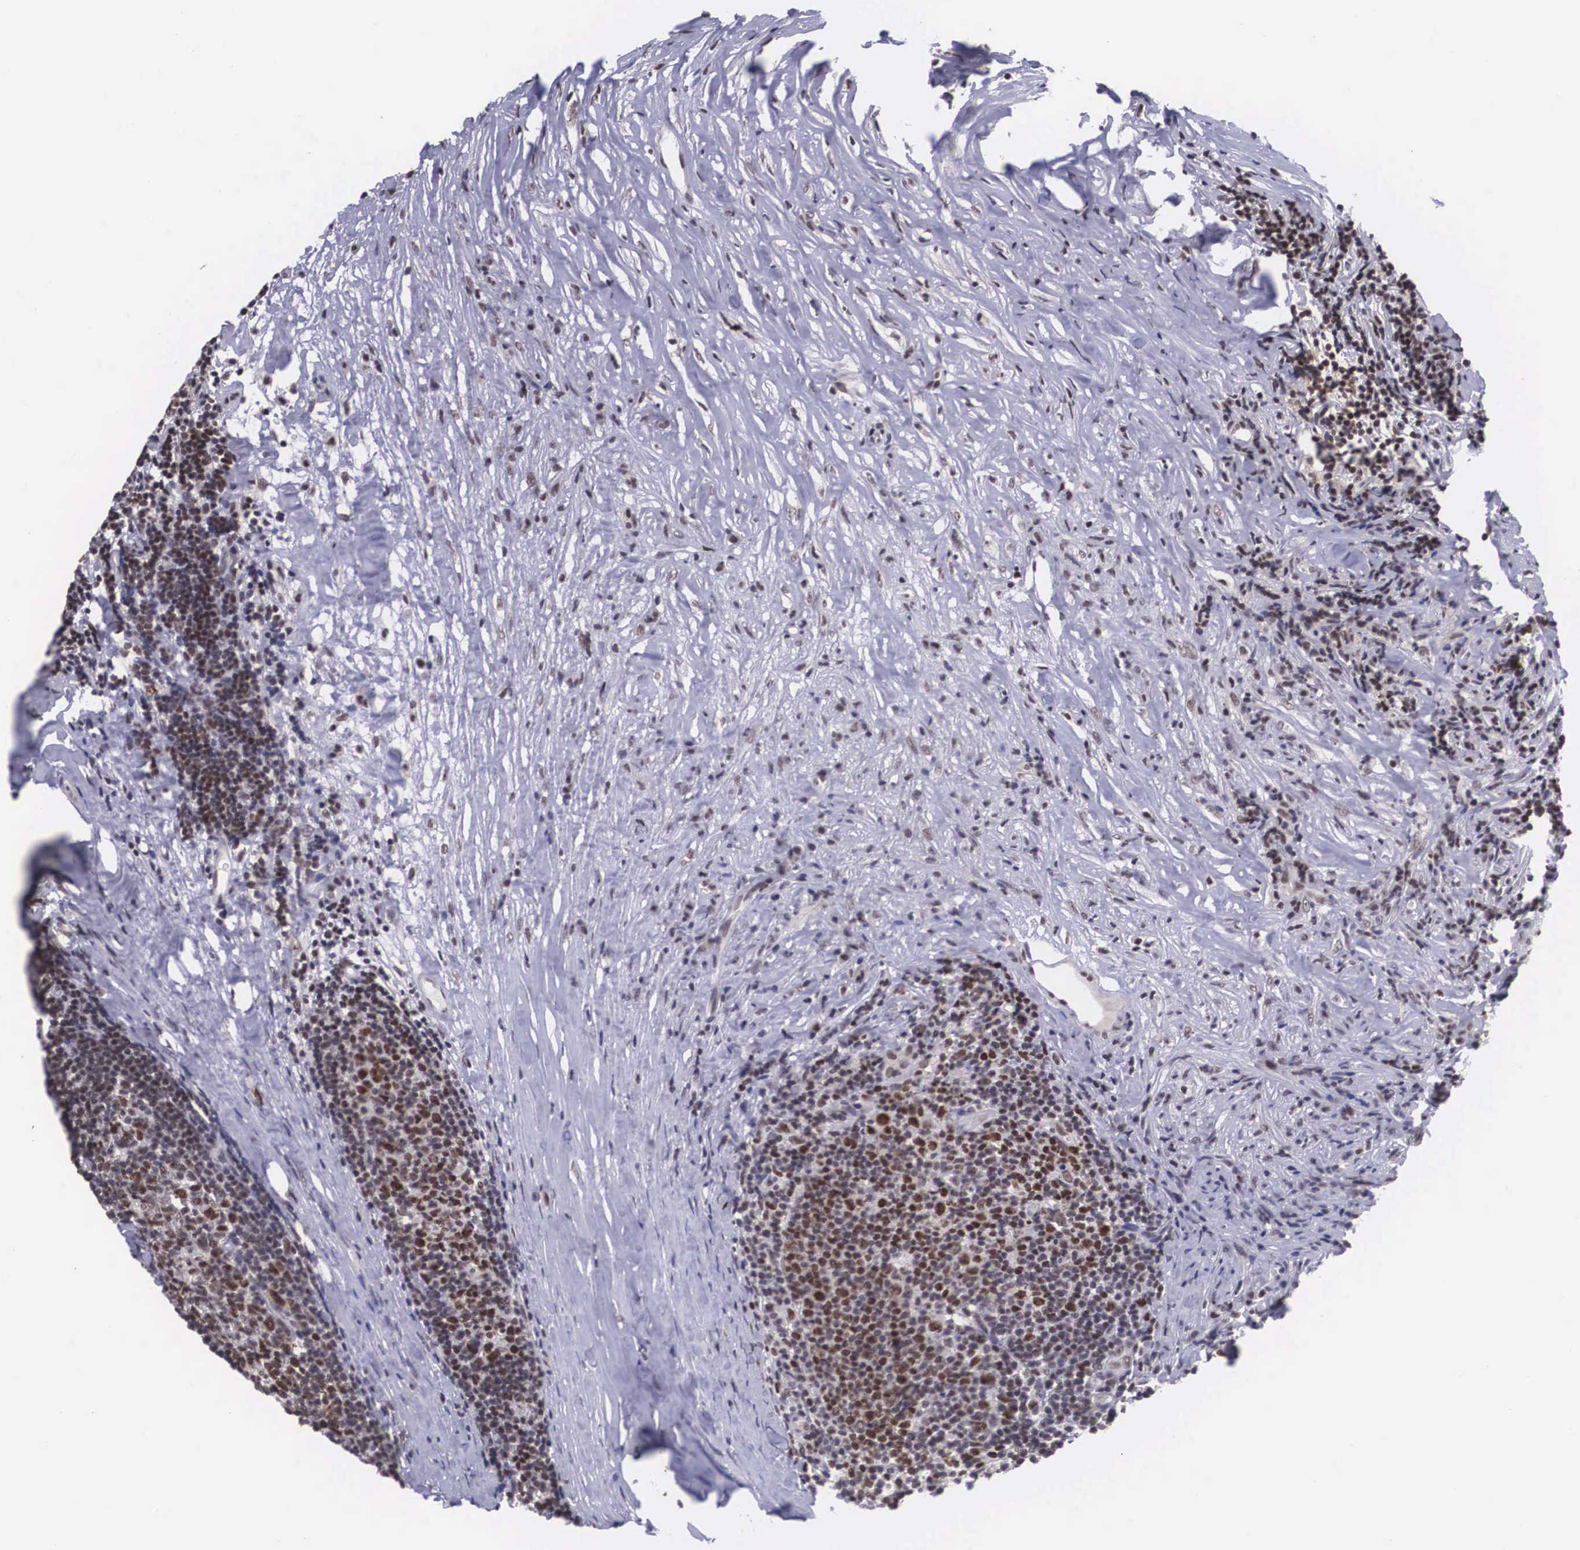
{"staining": {"intensity": "moderate", "quantity": "25%-75%", "location": "nuclear"}, "tissue": "lymphoma", "cell_type": "Tumor cells", "image_type": "cancer", "snomed": [{"axis": "morphology", "description": "Malignant lymphoma, non-Hodgkin's type, Low grade"}, {"axis": "topography", "description": "Lymph node"}], "caption": "Immunohistochemistry photomicrograph of neoplastic tissue: lymphoma stained using IHC shows medium levels of moderate protein expression localized specifically in the nuclear of tumor cells, appearing as a nuclear brown color.", "gene": "ZNF275", "patient": {"sex": "male", "age": 74}}